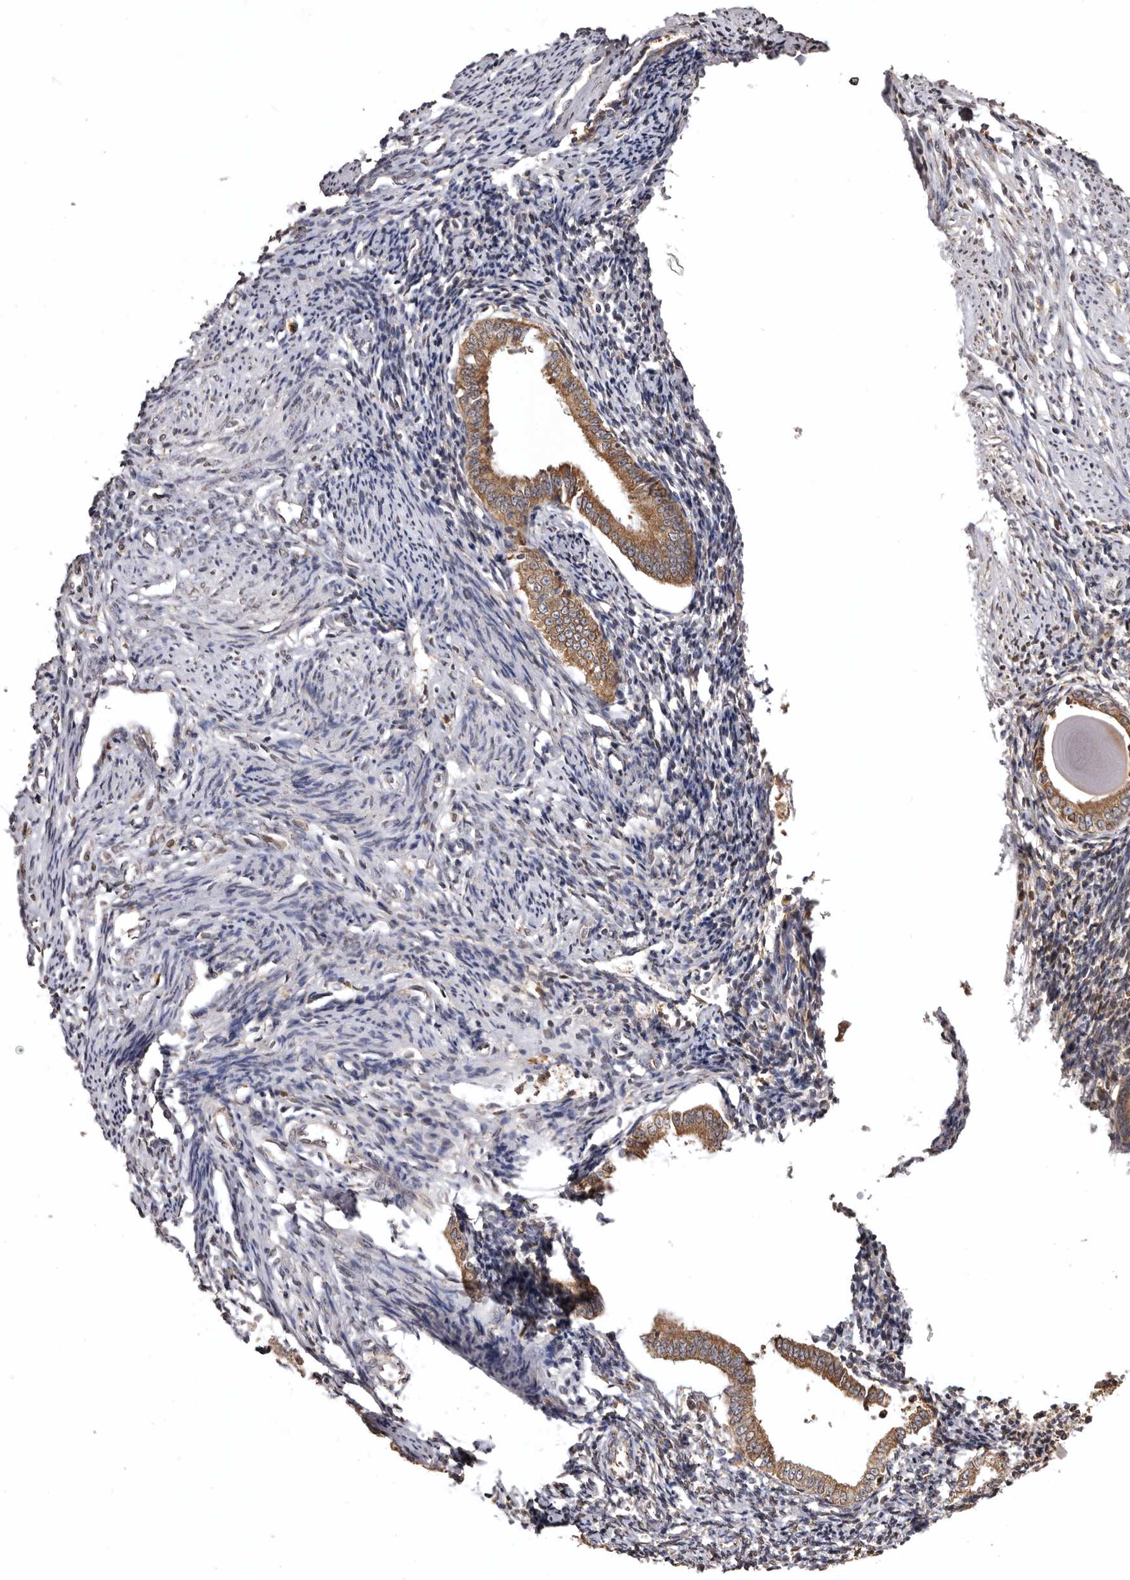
{"staining": {"intensity": "moderate", "quantity": "<25%", "location": "cytoplasmic/membranous"}, "tissue": "endometrium", "cell_type": "Cells in endometrial stroma", "image_type": "normal", "snomed": [{"axis": "morphology", "description": "Normal tissue, NOS"}, {"axis": "topography", "description": "Endometrium"}], "caption": "Immunohistochemical staining of normal endometrium shows <25% levels of moderate cytoplasmic/membranous protein positivity in approximately <25% of cells in endometrial stroma. (DAB (3,3'-diaminobenzidine) = brown stain, brightfield microscopy at high magnification).", "gene": "INKA2", "patient": {"sex": "female", "age": 56}}